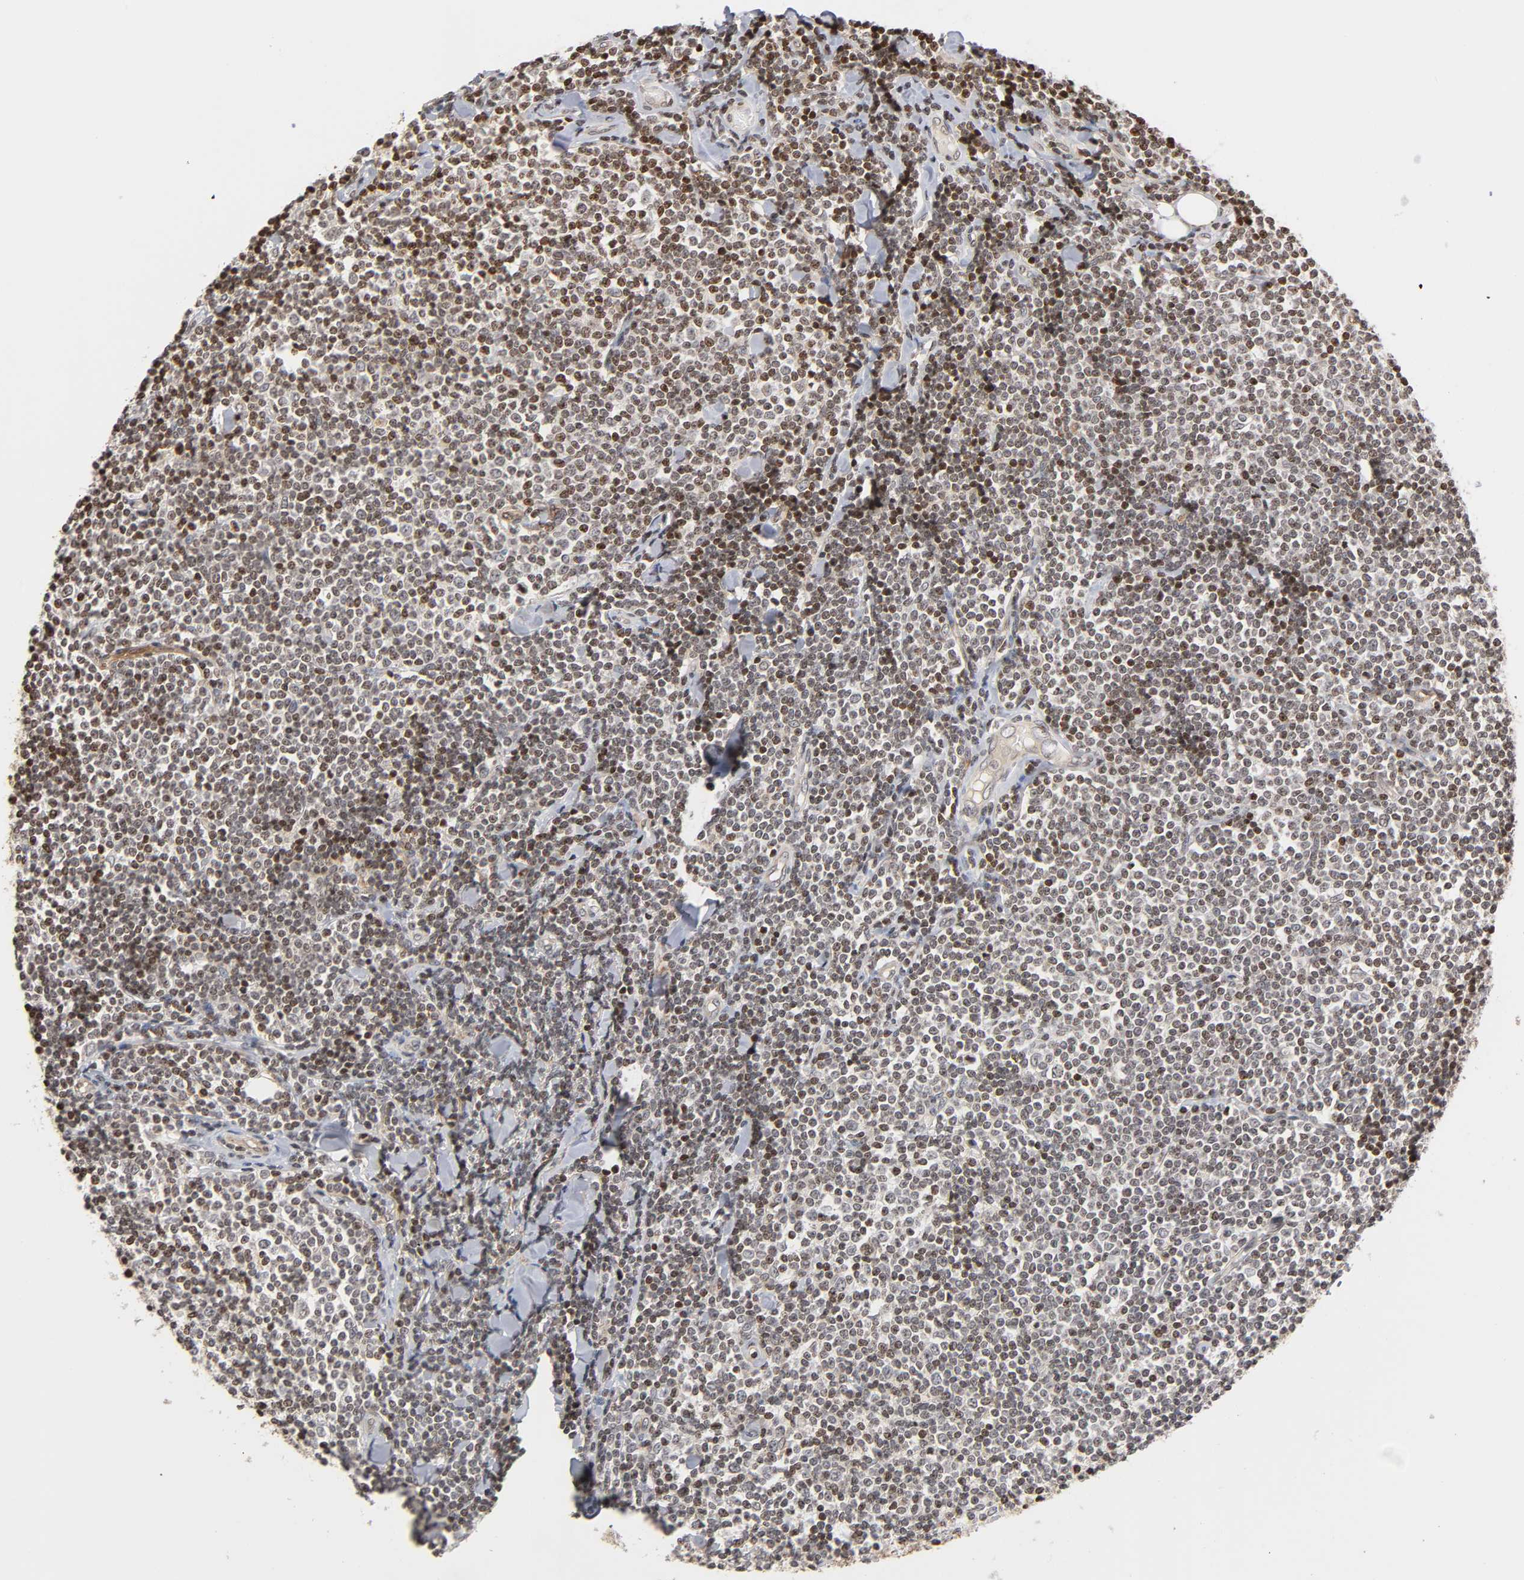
{"staining": {"intensity": "moderate", "quantity": "<25%", "location": "nuclear"}, "tissue": "lymphoma", "cell_type": "Tumor cells", "image_type": "cancer", "snomed": [{"axis": "morphology", "description": "Malignant lymphoma, non-Hodgkin's type, Low grade"}, {"axis": "topography", "description": "Soft tissue"}], "caption": "Lymphoma stained with a brown dye demonstrates moderate nuclear positive staining in approximately <25% of tumor cells.", "gene": "ITGAV", "patient": {"sex": "male", "age": 92}}